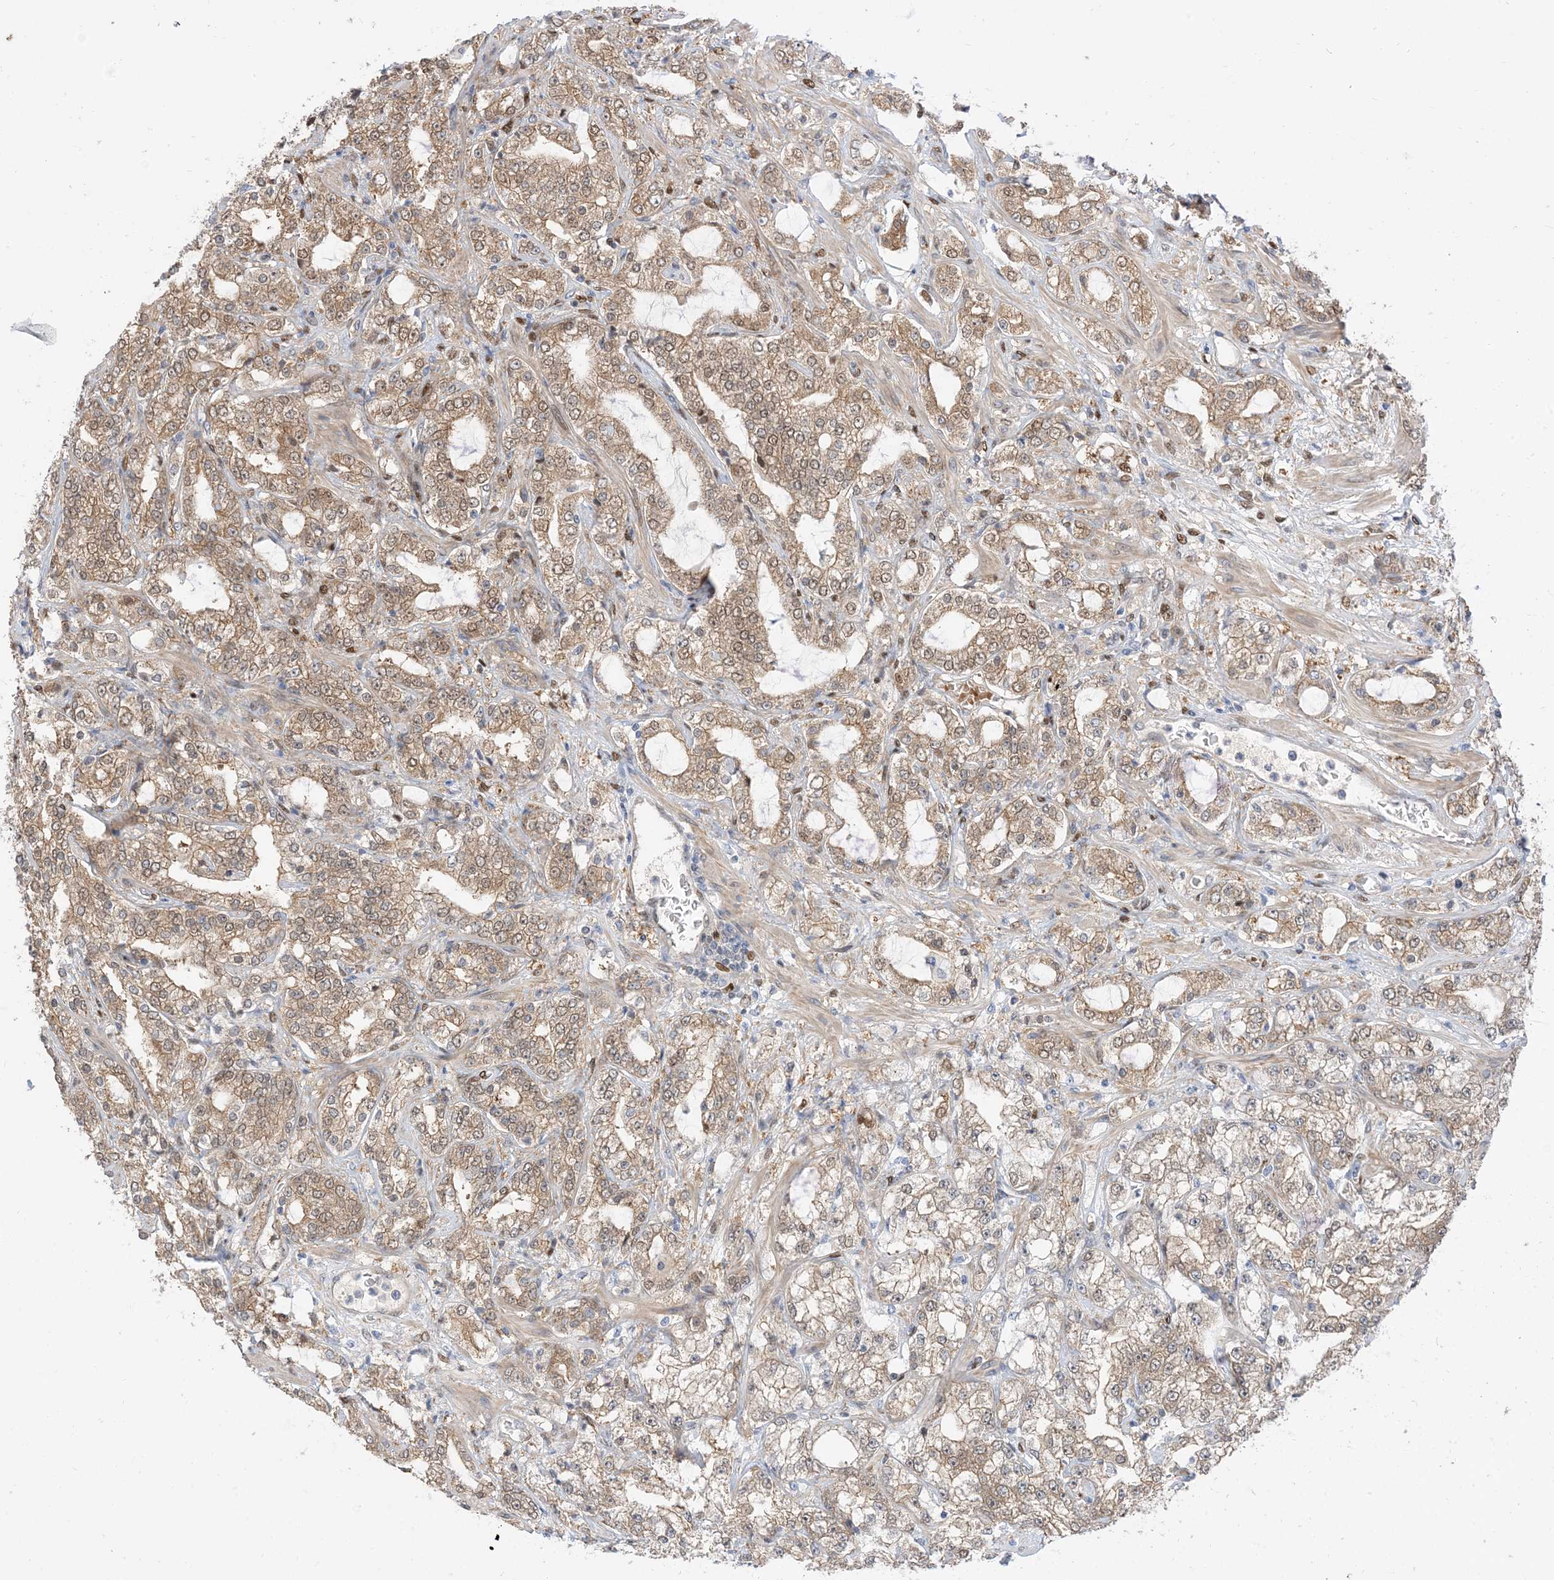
{"staining": {"intensity": "moderate", "quantity": ">75%", "location": "cytoplasmic/membranous"}, "tissue": "prostate cancer", "cell_type": "Tumor cells", "image_type": "cancer", "snomed": [{"axis": "morphology", "description": "Adenocarcinoma, High grade"}, {"axis": "topography", "description": "Prostate"}], "caption": "Protein analysis of prostate adenocarcinoma (high-grade) tissue reveals moderate cytoplasmic/membranous positivity in about >75% of tumor cells.", "gene": "RIN1", "patient": {"sex": "male", "age": 64}}